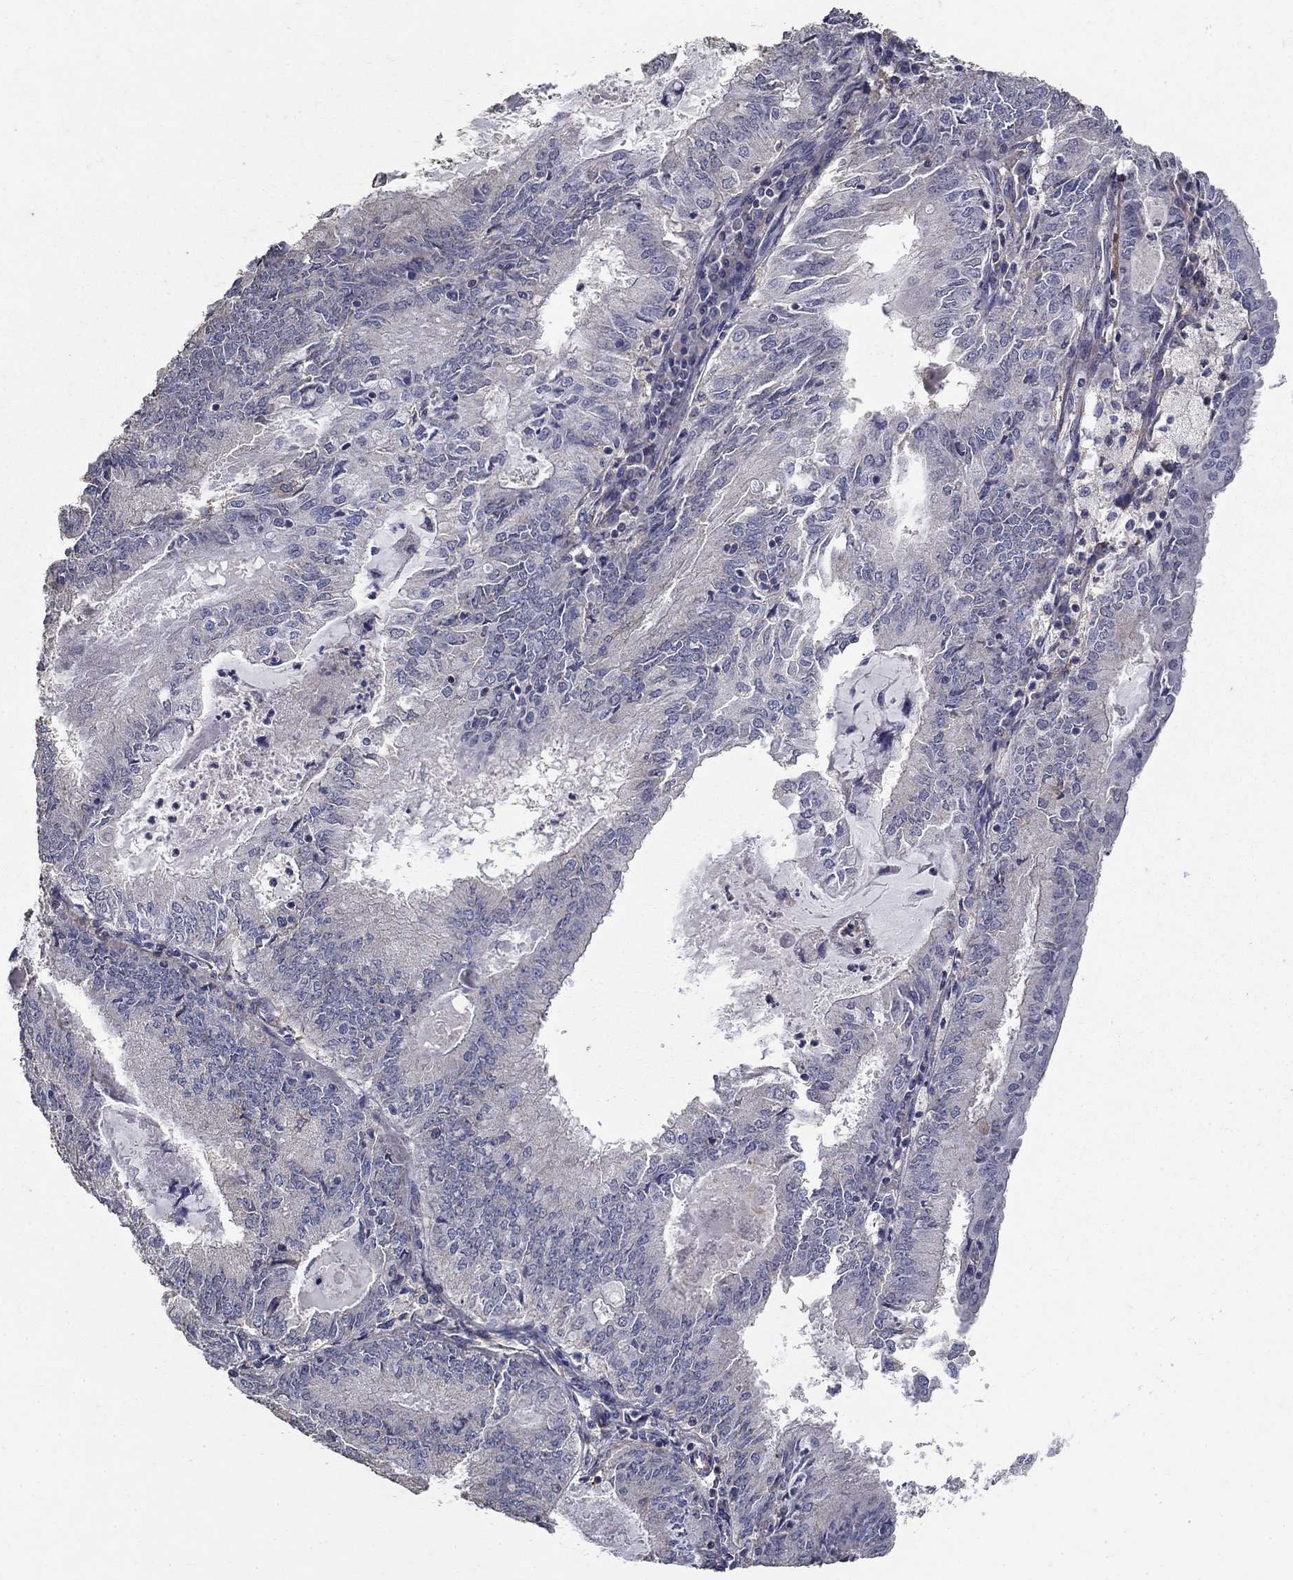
{"staining": {"intensity": "negative", "quantity": "none", "location": "none"}, "tissue": "endometrial cancer", "cell_type": "Tumor cells", "image_type": "cancer", "snomed": [{"axis": "morphology", "description": "Adenocarcinoma, NOS"}, {"axis": "topography", "description": "Endometrium"}], "caption": "Tumor cells are negative for brown protein staining in endometrial cancer (adenocarcinoma).", "gene": "MPP2", "patient": {"sex": "female", "age": 57}}